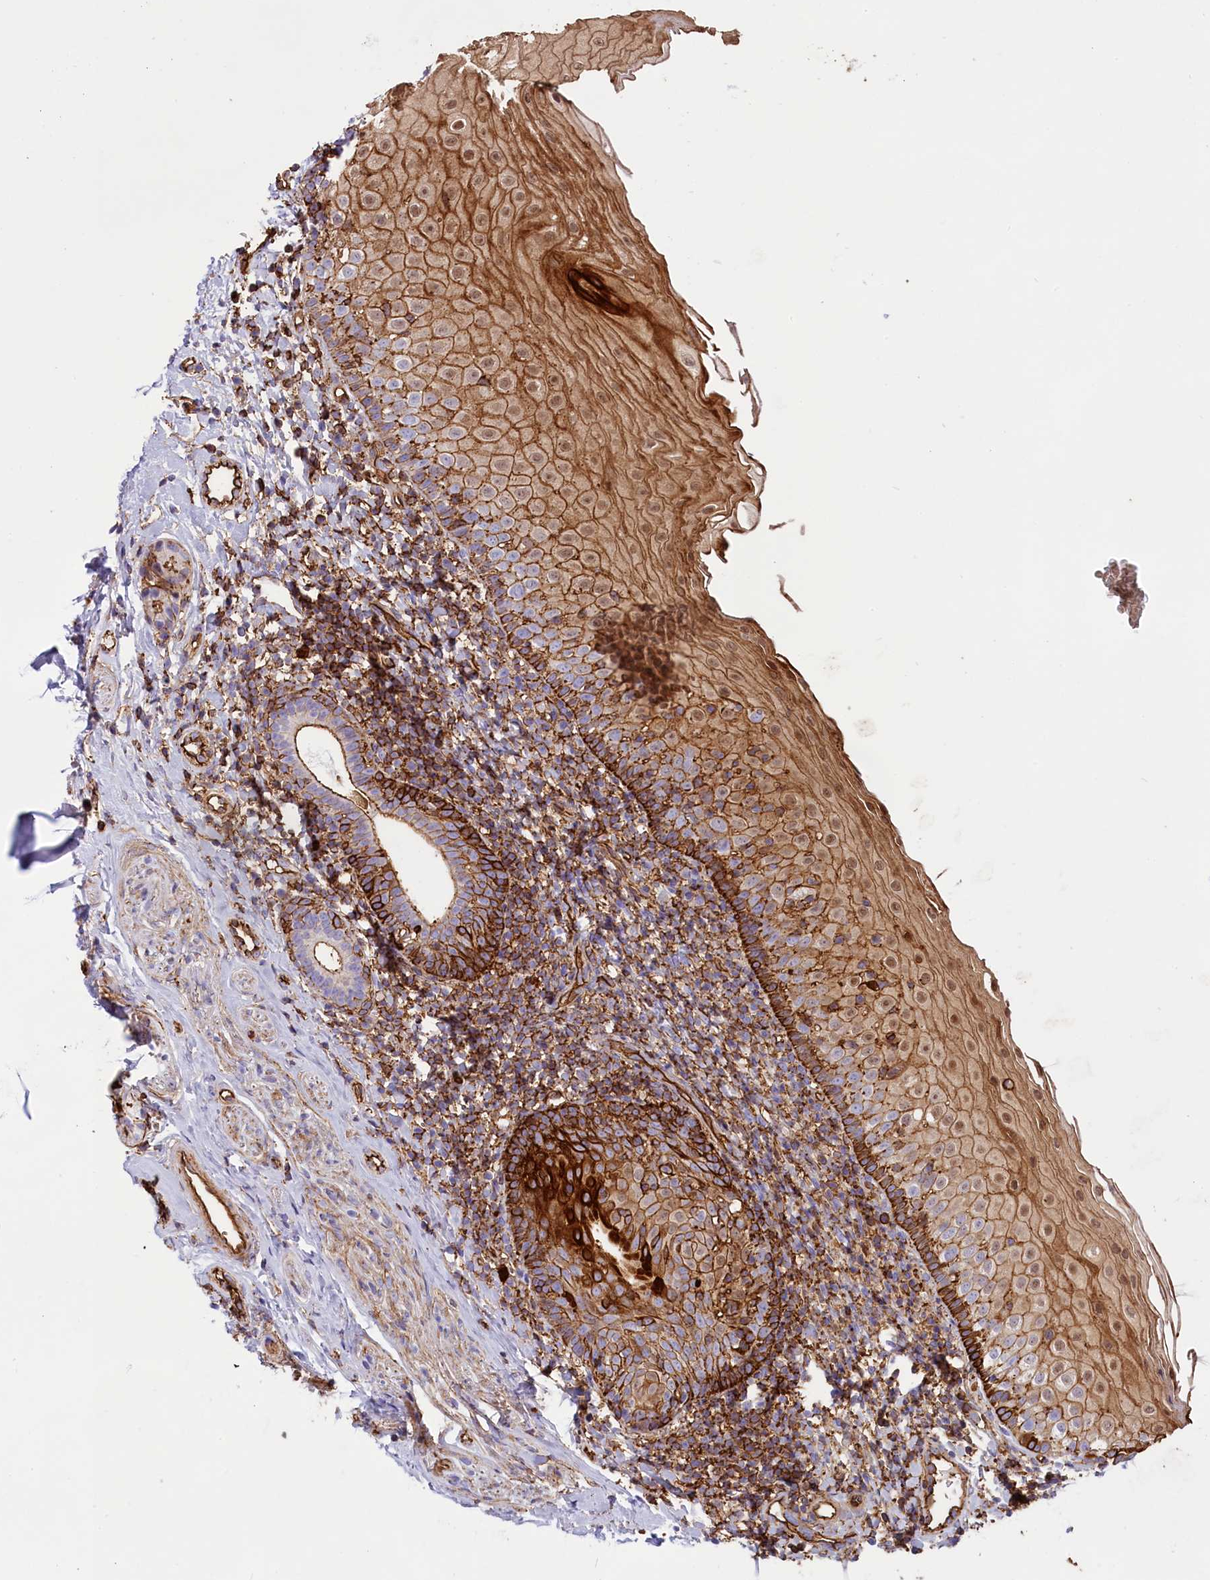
{"staining": {"intensity": "strong", "quantity": ">75%", "location": "cytoplasmic/membranous,nuclear"}, "tissue": "oral mucosa", "cell_type": "Squamous epithelial cells", "image_type": "normal", "snomed": [{"axis": "morphology", "description": "Normal tissue, NOS"}, {"axis": "topography", "description": "Oral tissue"}], "caption": "IHC (DAB (3,3'-diaminobenzidine)) staining of unremarkable human oral mucosa displays strong cytoplasmic/membranous,nuclear protein staining in approximately >75% of squamous epithelial cells.", "gene": "CD99L2", "patient": {"sex": "male", "age": 46}}